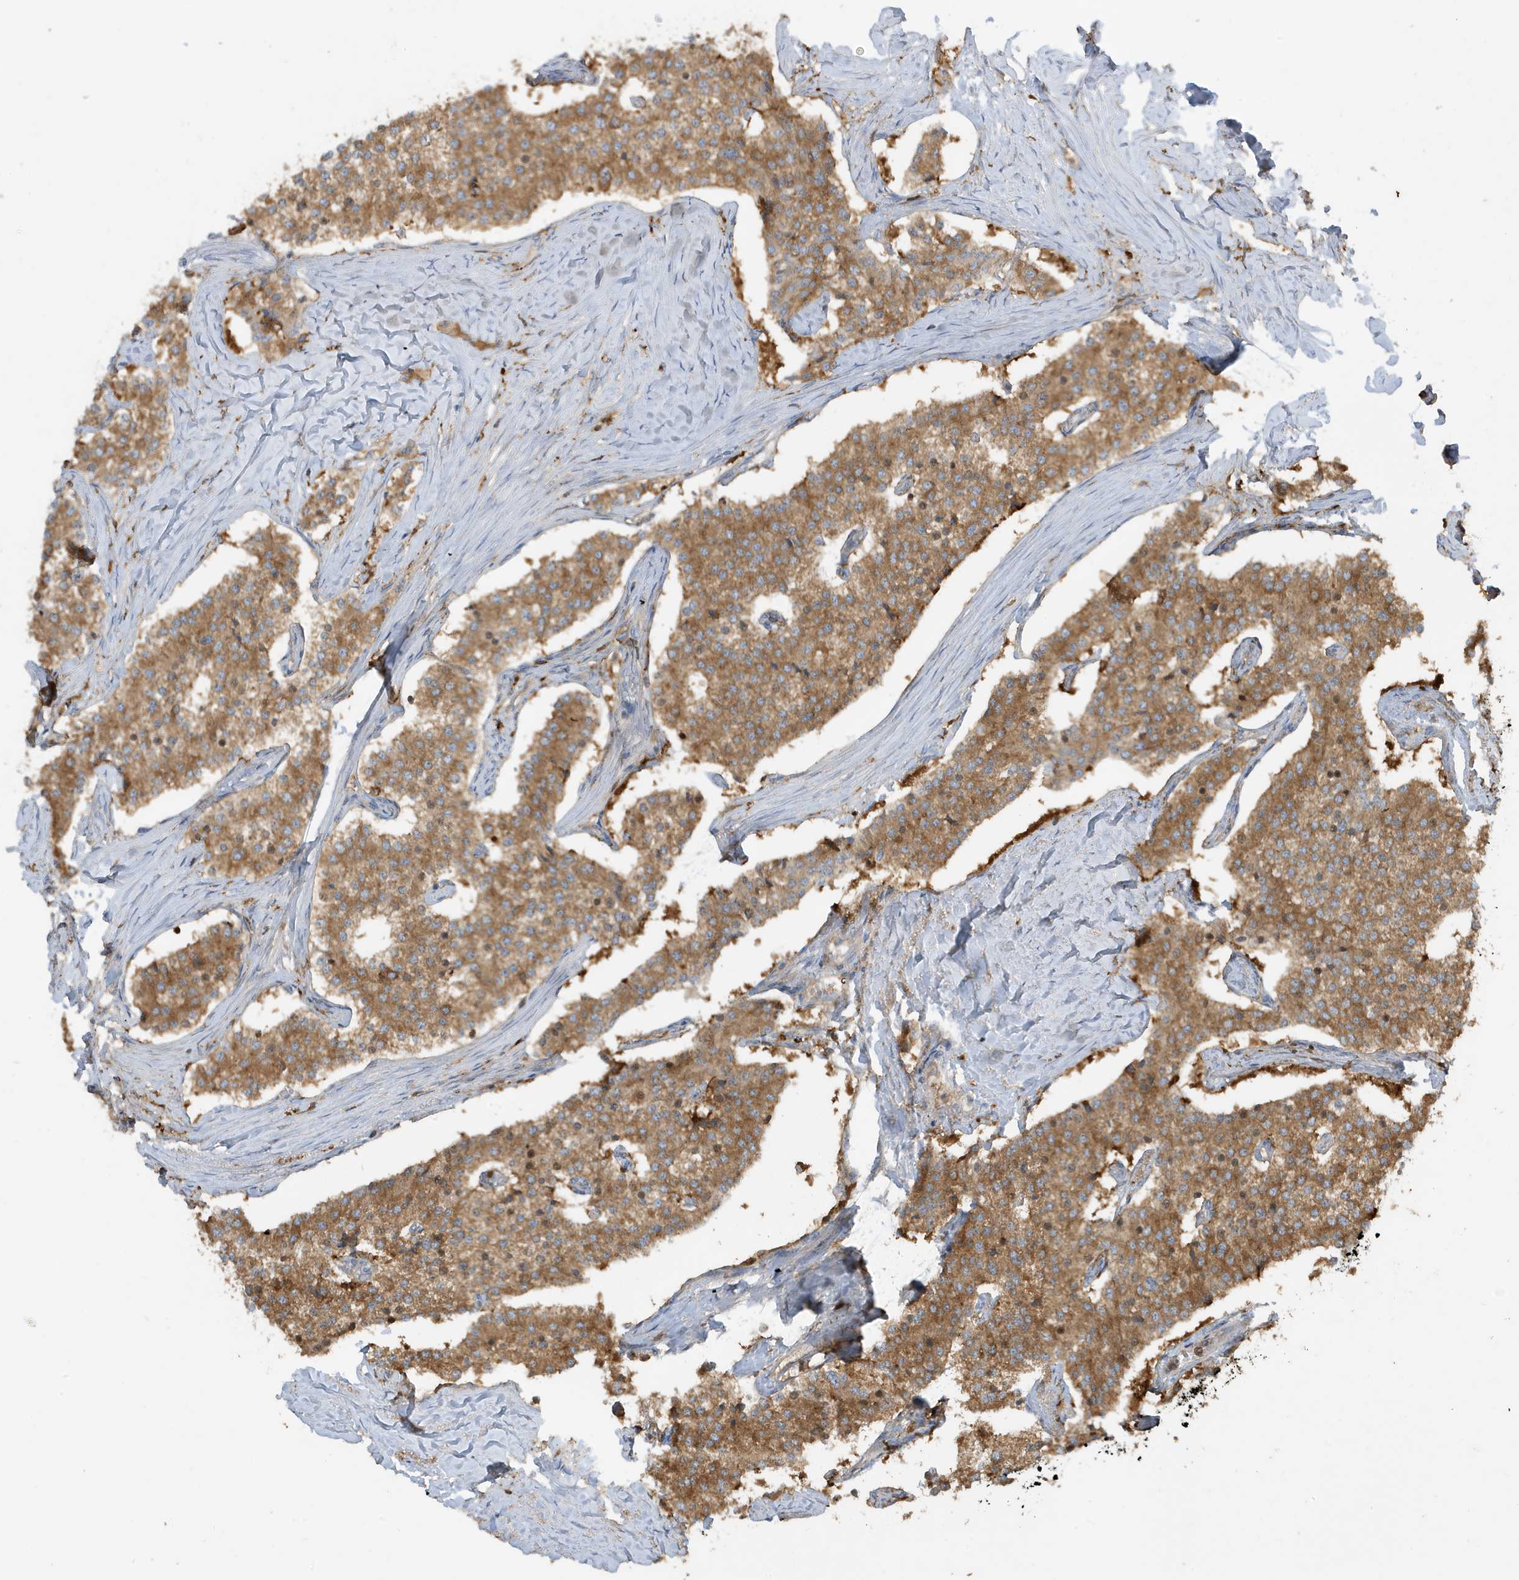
{"staining": {"intensity": "moderate", "quantity": ">75%", "location": "cytoplasmic/membranous"}, "tissue": "carcinoid", "cell_type": "Tumor cells", "image_type": "cancer", "snomed": [{"axis": "morphology", "description": "Carcinoid, malignant, NOS"}, {"axis": "topography", "description": "Colon"}], "caption": "Protein staining demonstrates moderate cytoplasmic/membranous positivity in approximately >75% of tumor cells in carcinoid (malignant).", "gene": "ABTB1", "patient": {"sex": "female", "age": 52}}